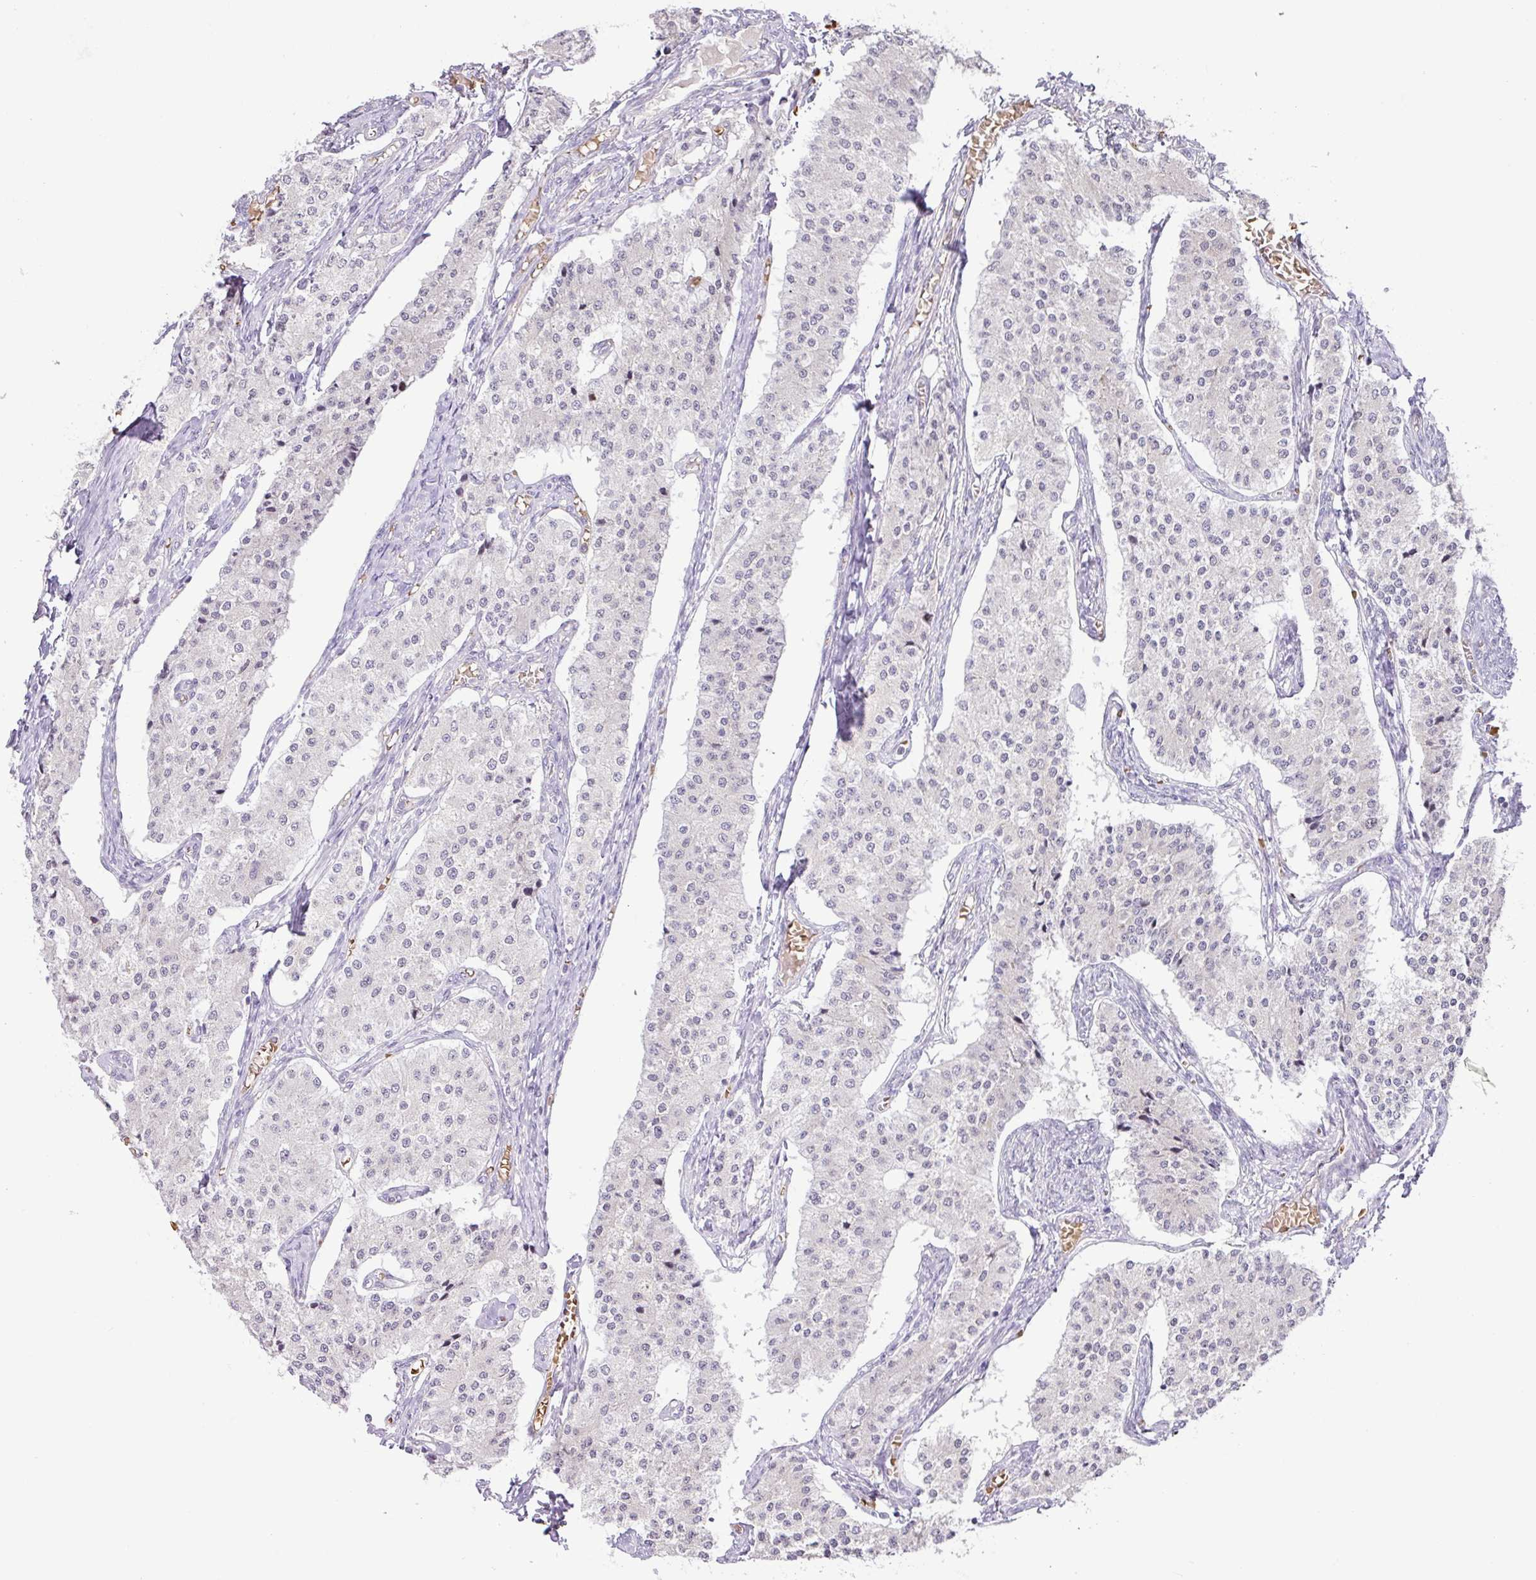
{"staining": {"intensity": "negative", "quantity": "none", "location": "none"}, "tissue": "carcinoid", "cell_type": "Tumor cells", "image_type": "cancer", "snomed": [{"axis": "morphology", "description": "Carcinoid, malignant, NOS"}, {"axis": "topography", "description": "Colon"}], "caption": "Protein analysis of malignant carcinoid shows no significant expression in tumor cells.", "gene": "PARP2", "patient": {"sex": "female", "age": 52}}